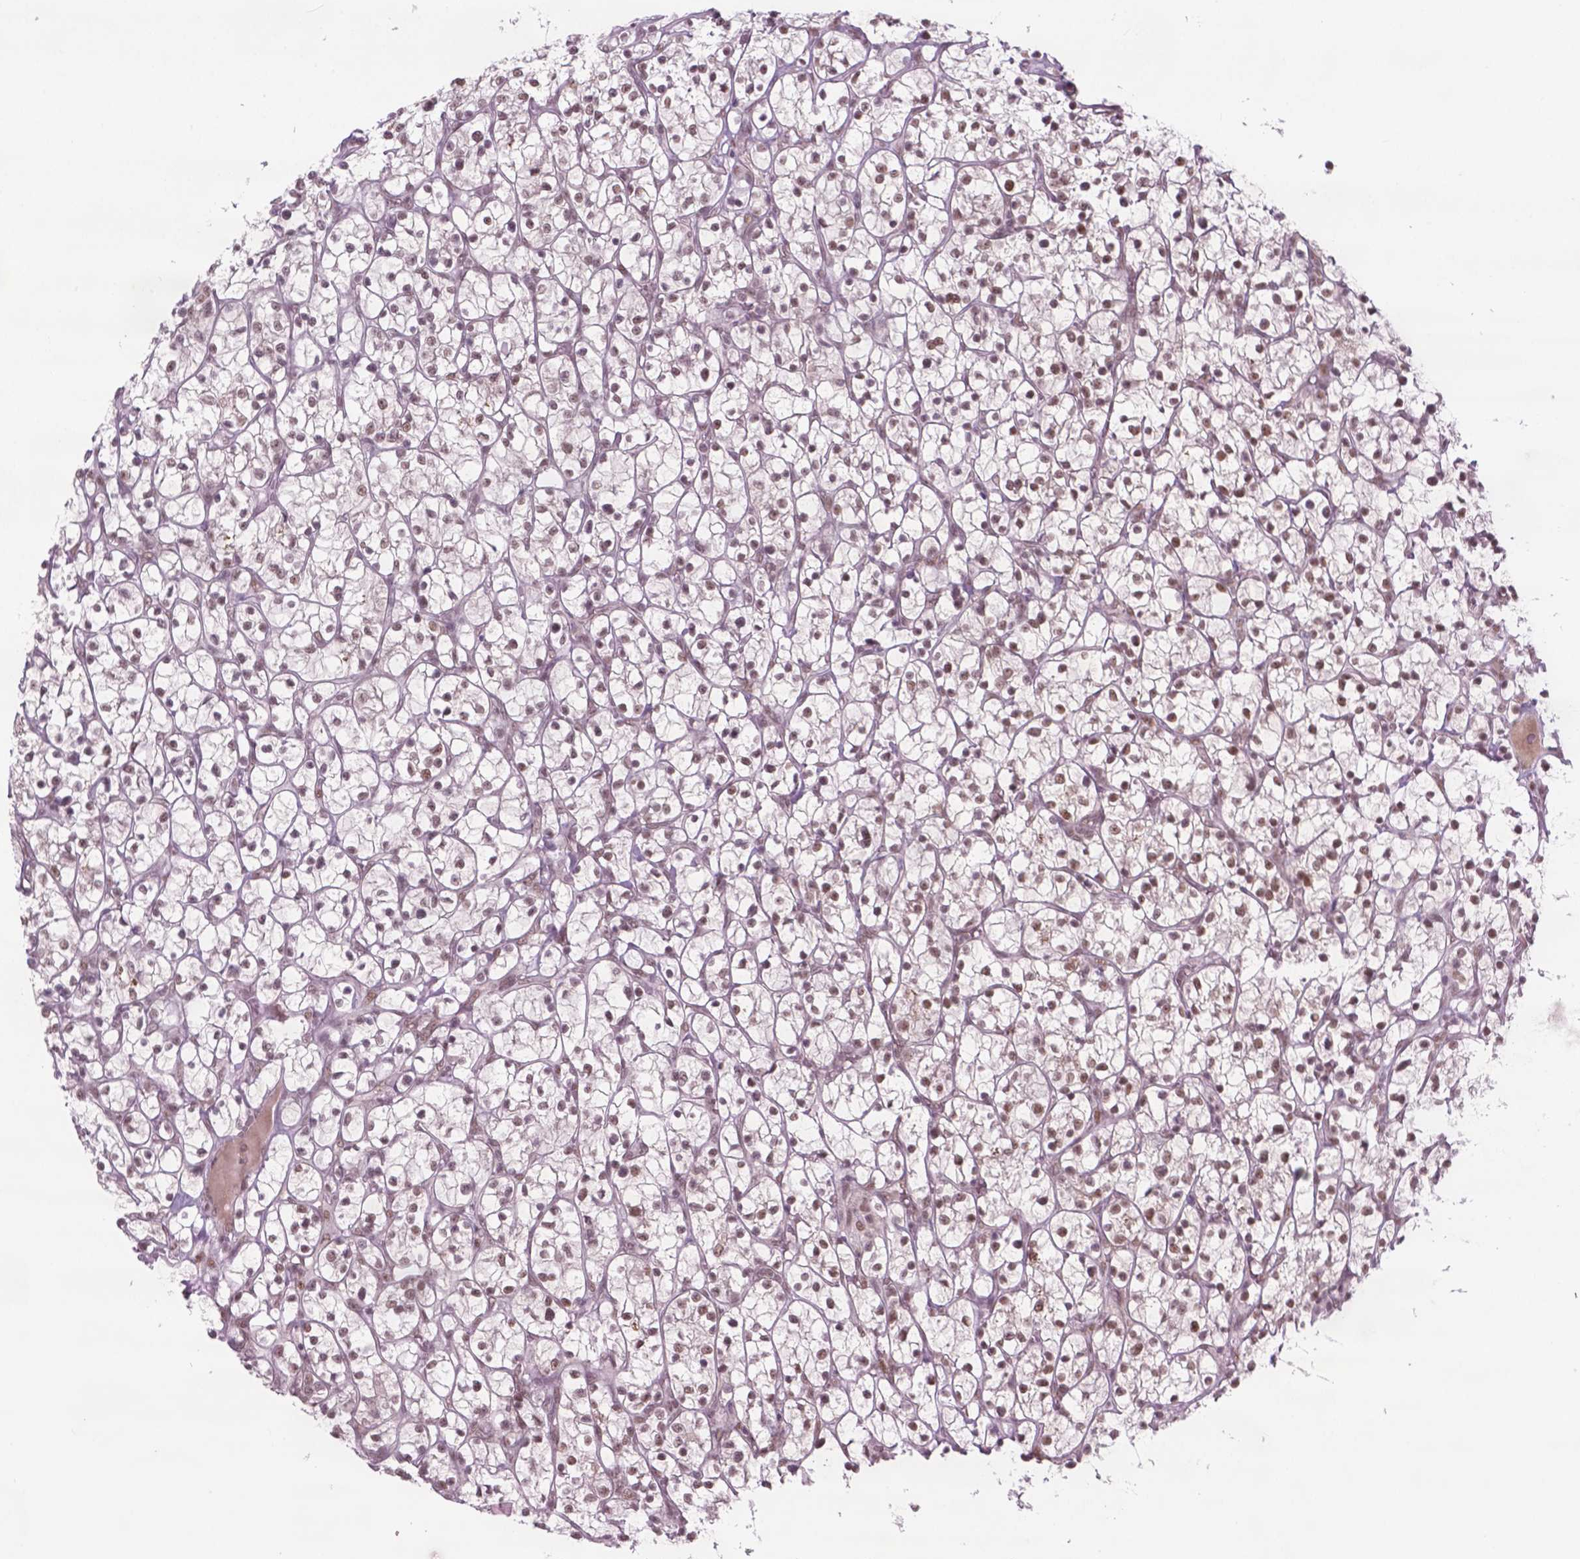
{"staining": {"intensity": "weak", "quantity": "25%-75%", "location": "nuclear"}, "tissue": "renal cancer", "cell_type": "Tumor cells", "image_type": "cancer", "snomed": [{"axis": "morphology", "description": "Adenocarcinoma, NOS"}, {"axis": "topography", "description": "Kidney"}], "caption": "Weak nuclear positivity is present in approximately 25%-75% of tumor cells in adenocarcinoma (renal).", "gene": "PHAX", "patient": {"sex": "female", "age": 64}}